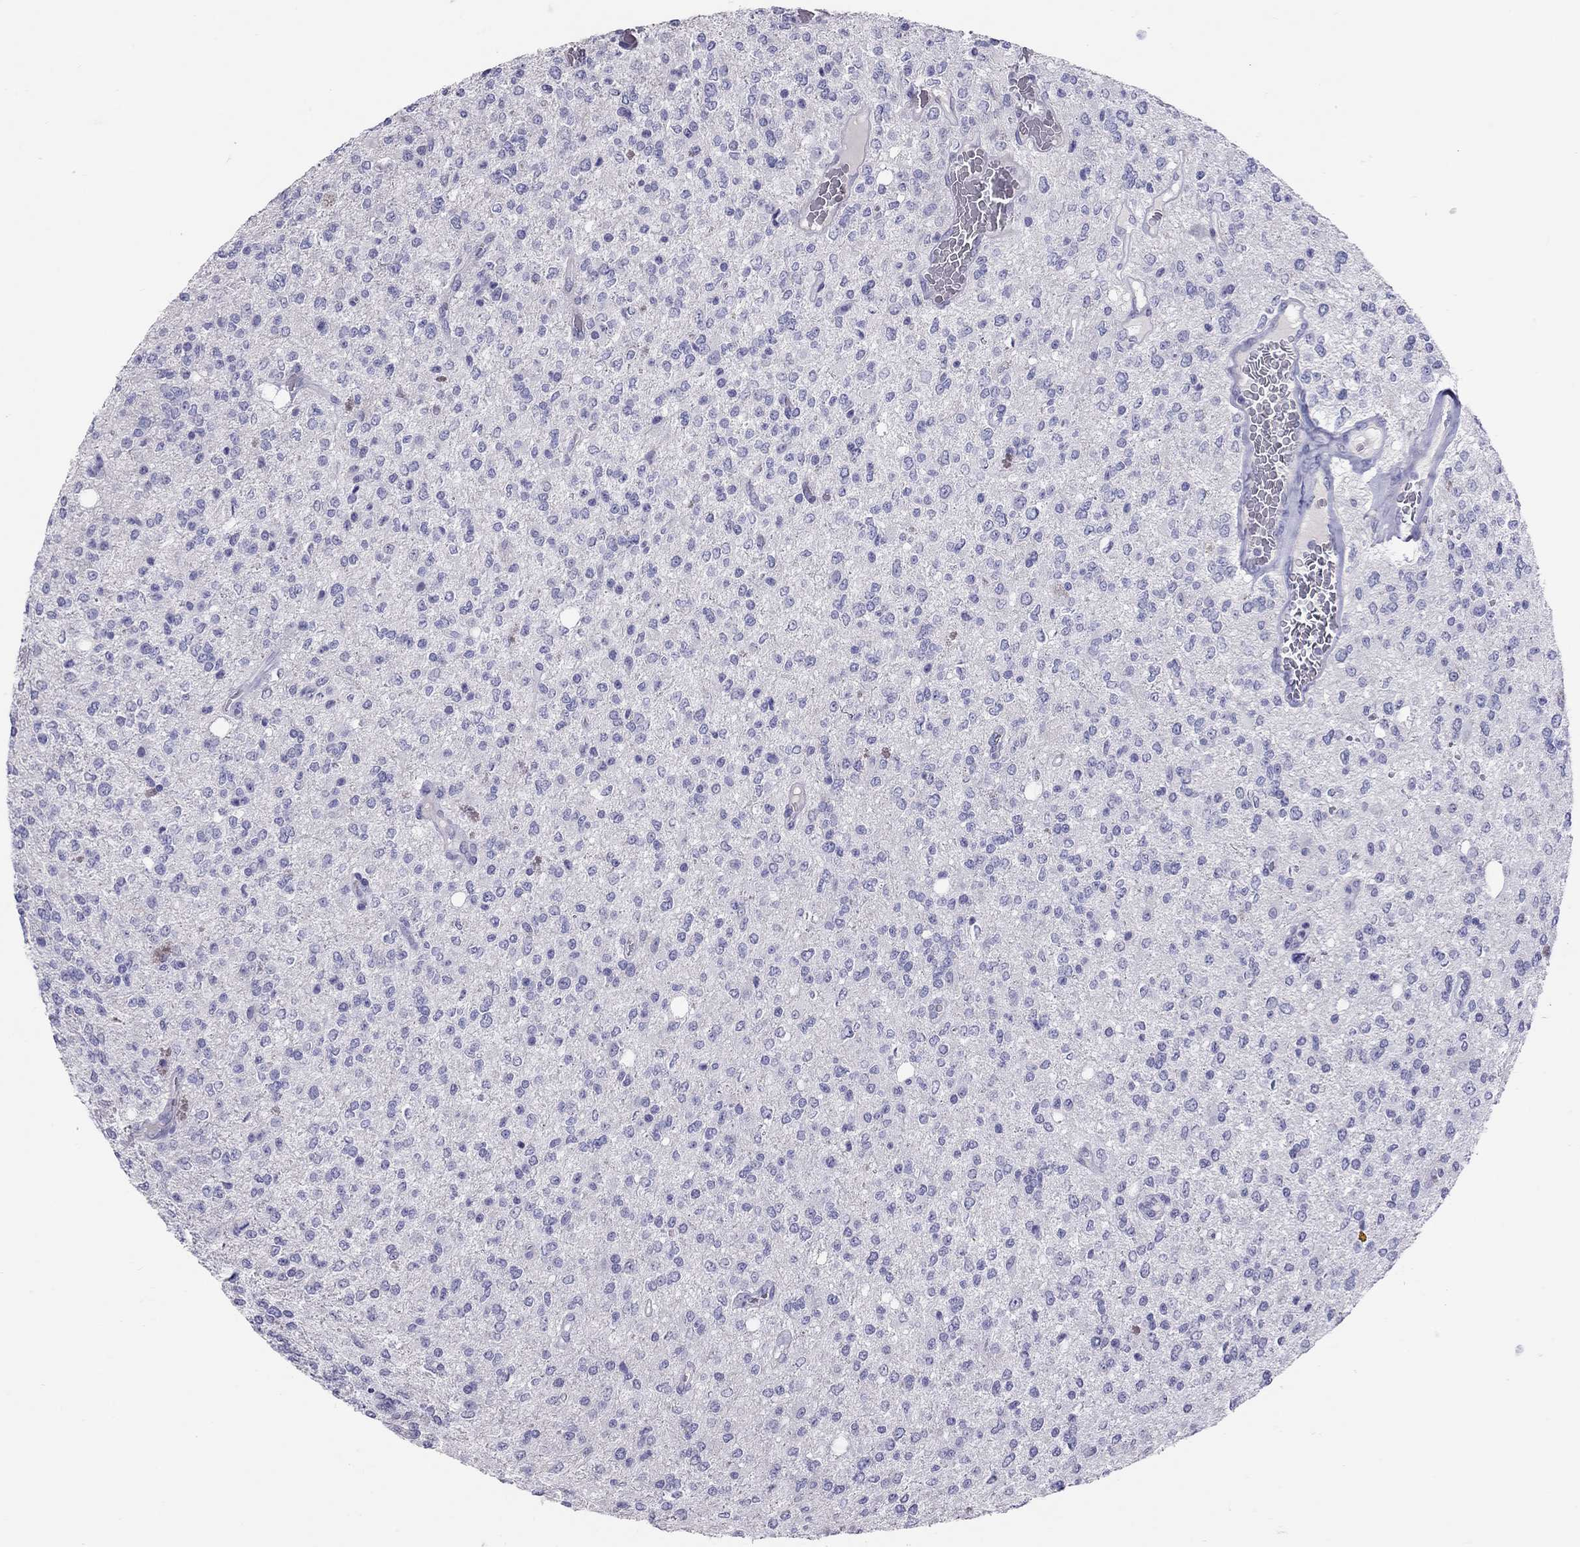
{"staining": {"intensity": "negative", "quantity": "none", "location": "none"}, "tissue": "glioma", "cell_type": "Tumor cells", "image_type": "cancer", "snomed": [{"axis": "morphology", "description": "Glioma, malignant, Low grade"}, {"axis": "topography", "description": "Brain"}], "caption": "IHC of glioma shows no expression in tumor cells.", "gene": "IL17REL", "patient": {"sex": "male", "age": 67}}